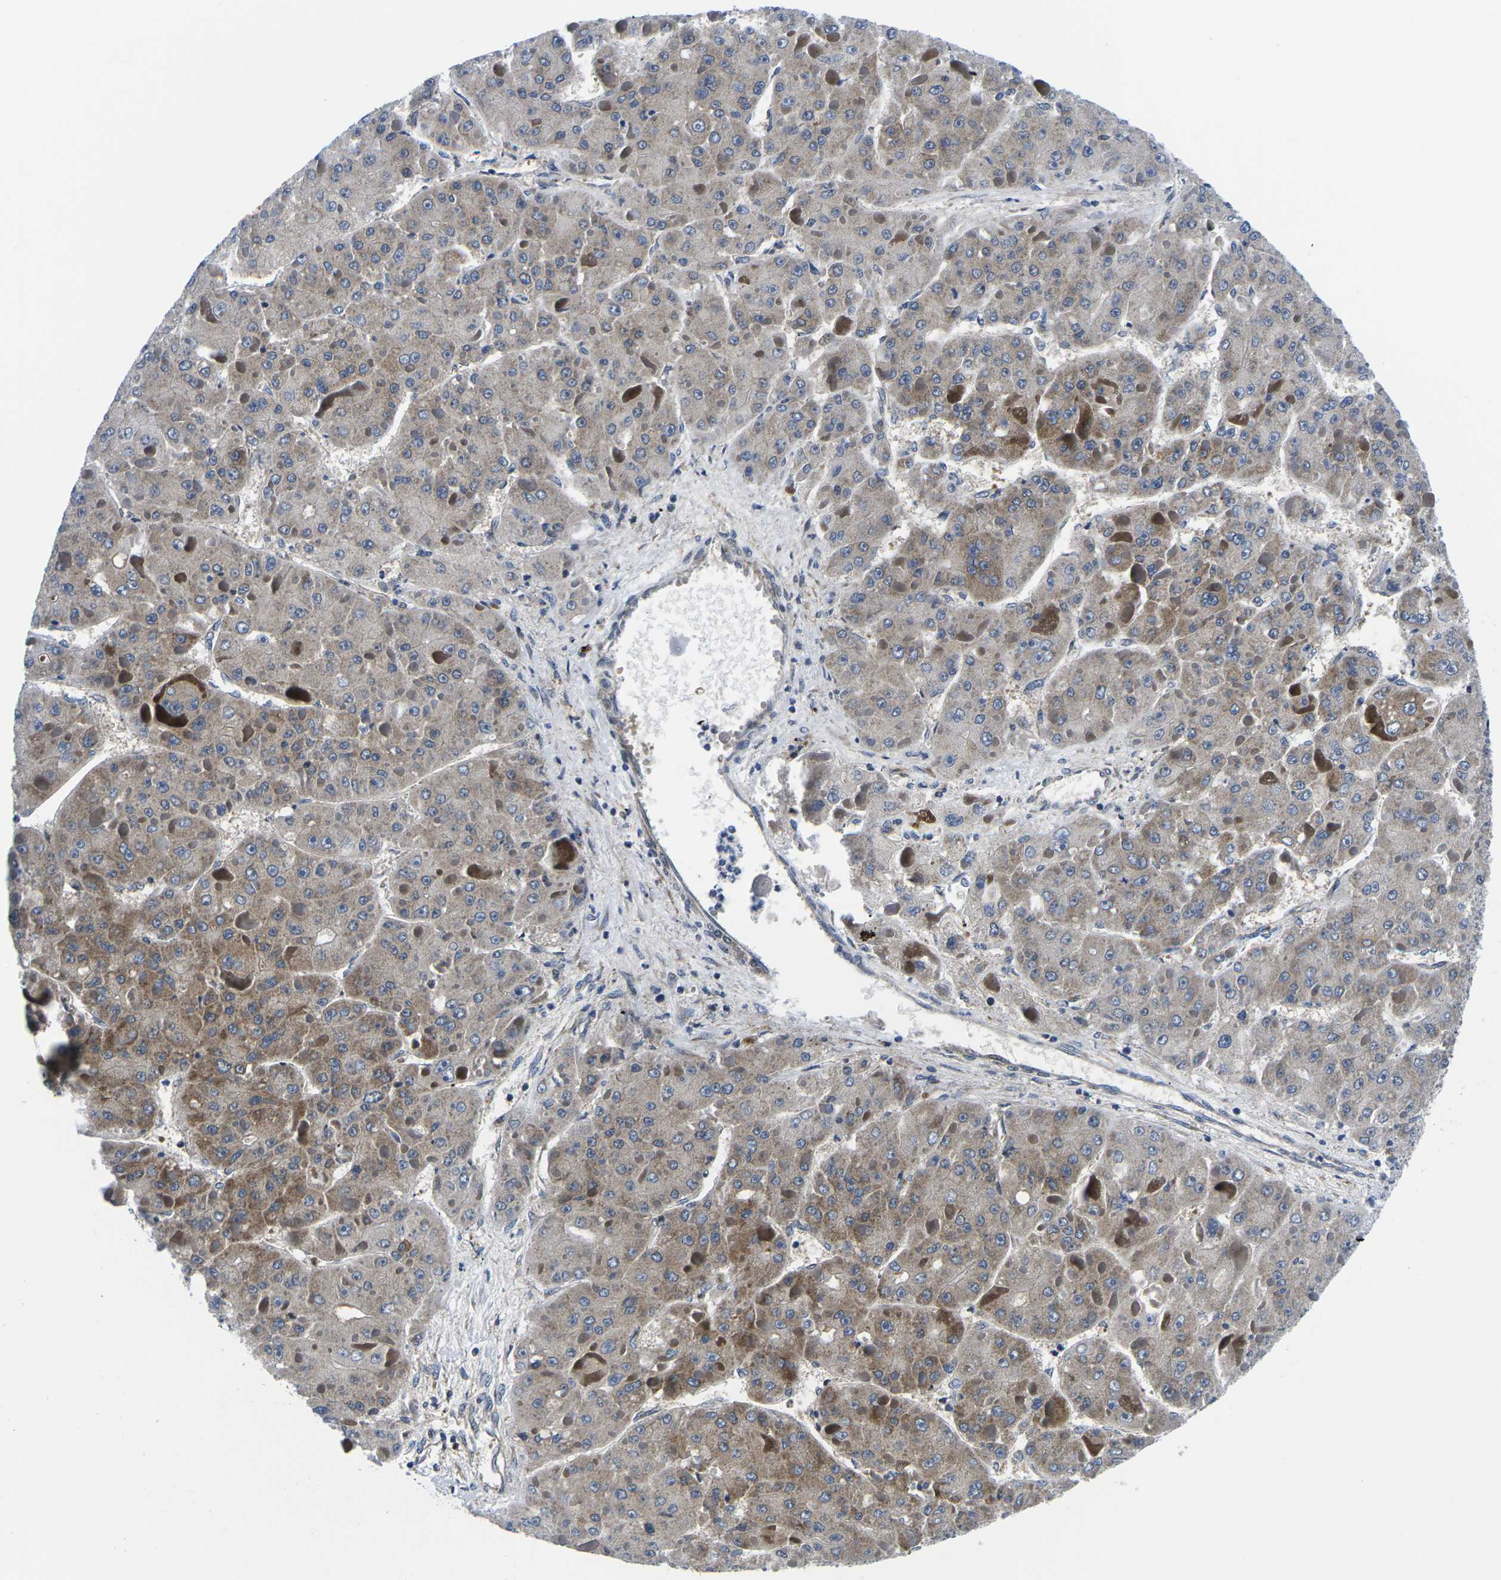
{"staining": {"intensity": "moderate", "quantity": "25%-75%", "location": "cytoplasmic/membranous"}, "tissue": "liver cancer", "cell_type": "Tumor cells", "image_type": "cancer", "snomed": [{"axis": "morphology", "description": "Carcinoma, Hepatocellular, NOS"}, {"axis": "topography", "description": "Liver"}], "caption": "There is medium levels of moderate cytoplasmic/membranous expression in tumor cells of liver cancer, as demonstrated by immunohistochemical staining (brown color).", "gene": "EIF4E", "patient": {"sex": "female", "age": 73}}